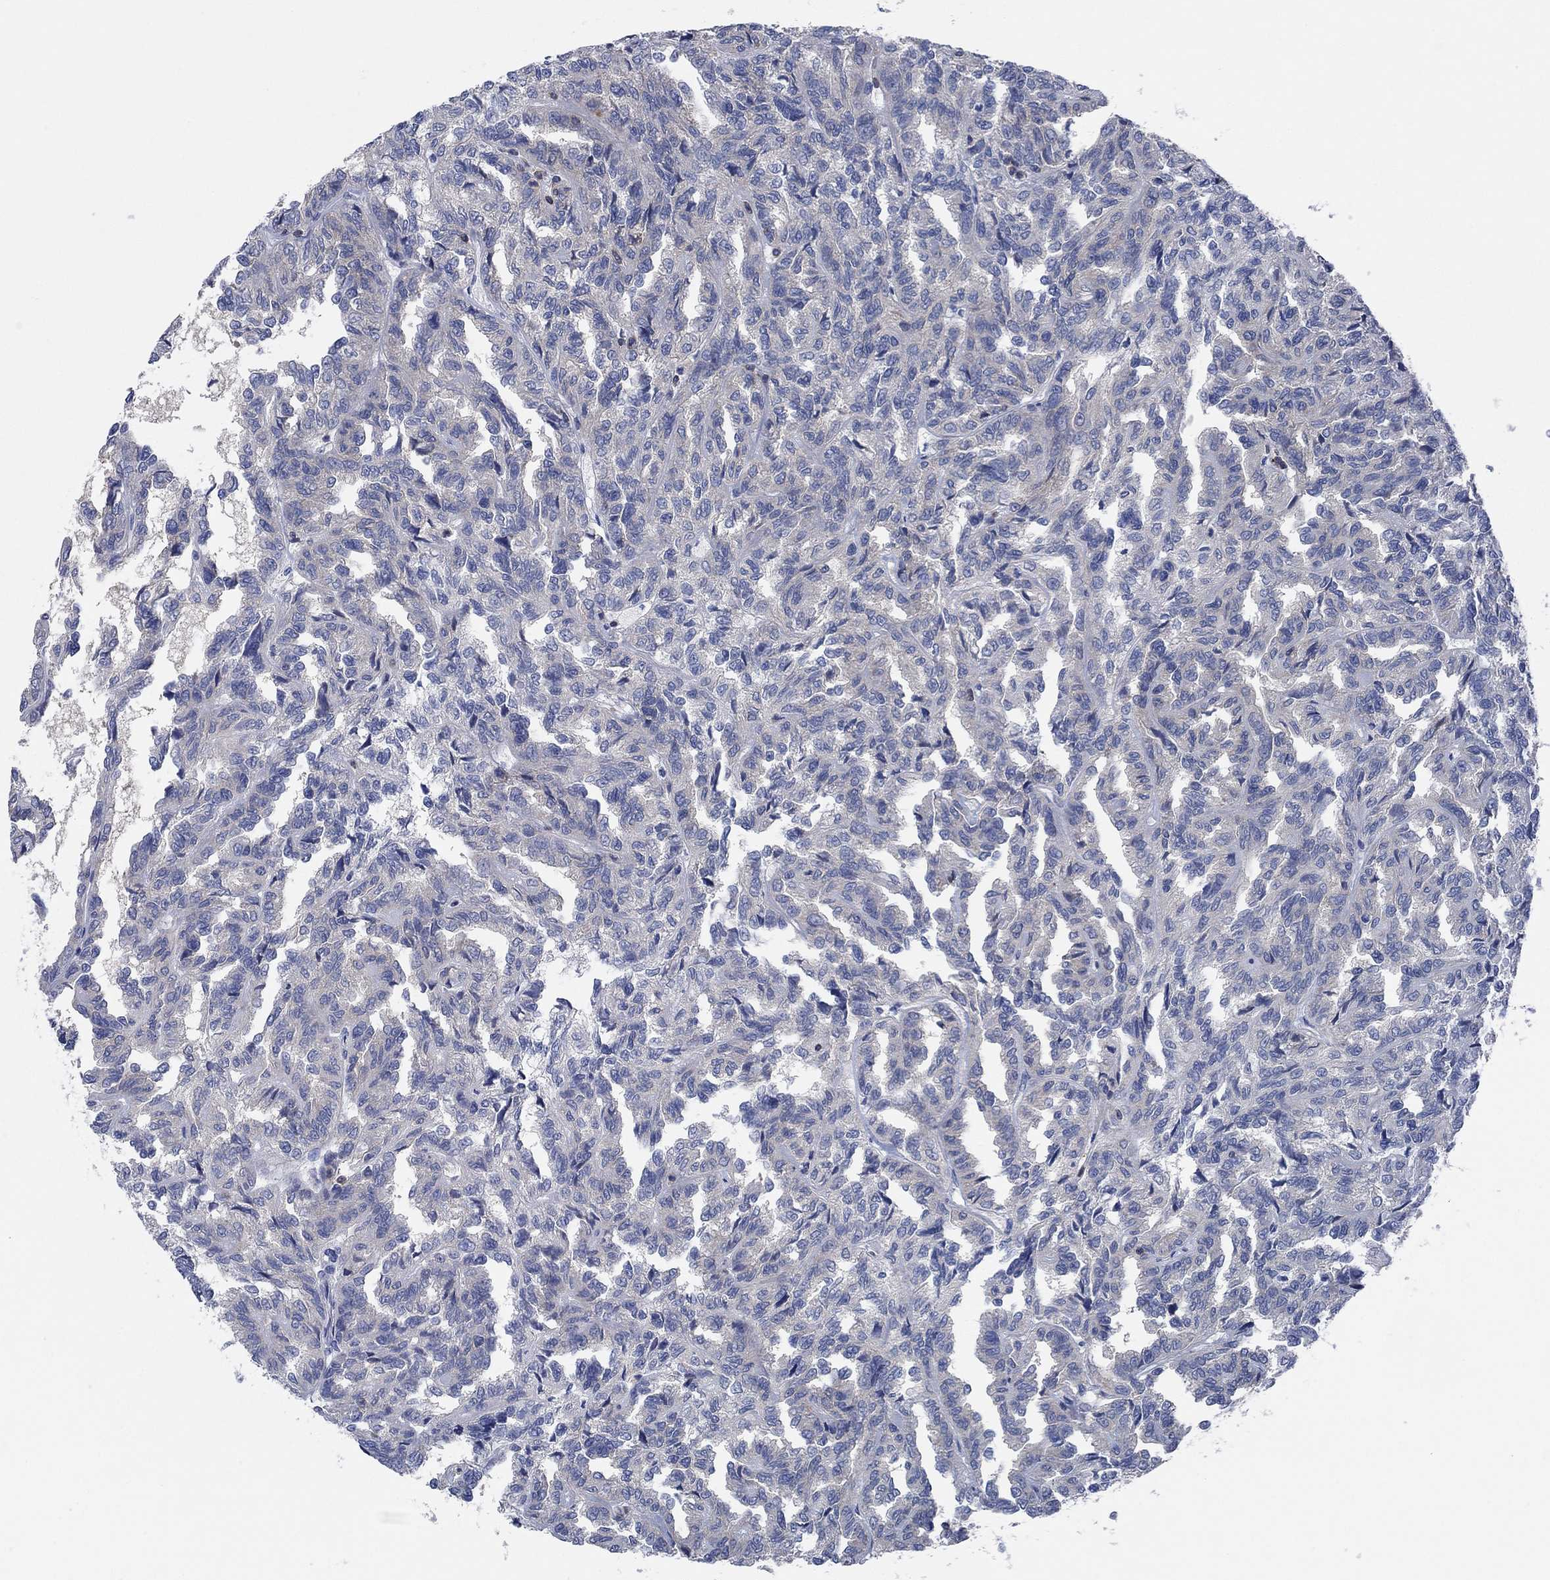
{"staining": {"intensity": "negative", "quantity": "none", "location": "none"}, "tissue": "renal cancer", "cell_type": "Tumor cells", "image_type": "cancer", "snomed": [{"axis": "morphology", "description": "Adenocarcinoma, NOS"}, {"axis": "topography", "description": "Kidney"}], "caption": "Immunohistochemical staining of renal cancer (adenocarcinoma) reveals no significant expression in tumor cells.", "gene": "PVR", "patient": {"sex": "male", "age": 79}}